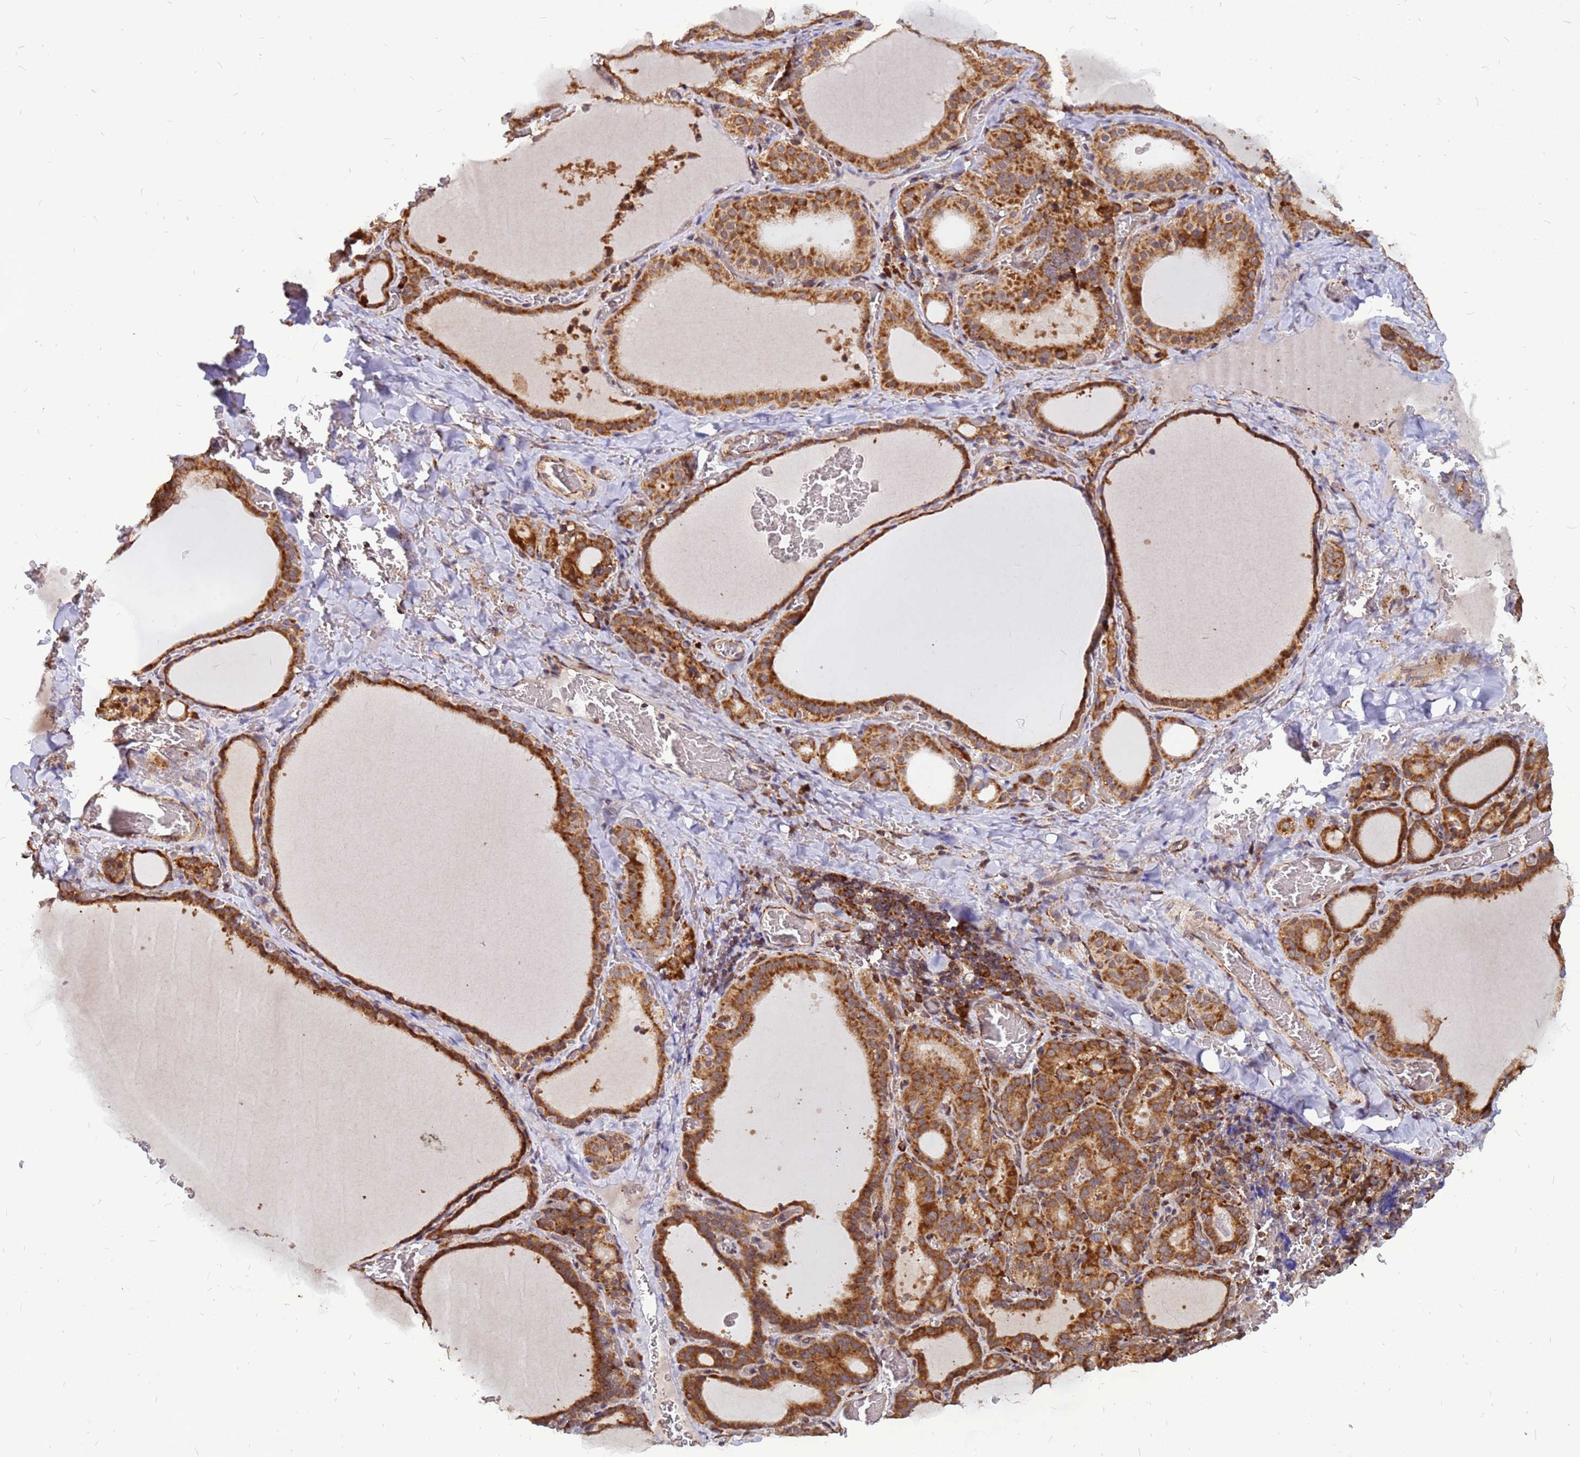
{"staining": {"intensity": "moderate", "quantity": ">75%", "location": "cytoplasmic/membranous"}, "tissue": "thyroid gland", "cell_type": "Glandular cells", "image_type": "normal", "snomed": [{"axis": "morphology", "description": "Normal tissue, NOS"}, {"axis": "topography", "description": "Thyroid gland"}], "caption": "A photomicrograph of human thyroid gland stained for a protein displays moderate cytoplasmic/membranous brown staining in glandular cells.", "gene": "RPL8", "patient": {"sex": "female", "age": 39}}